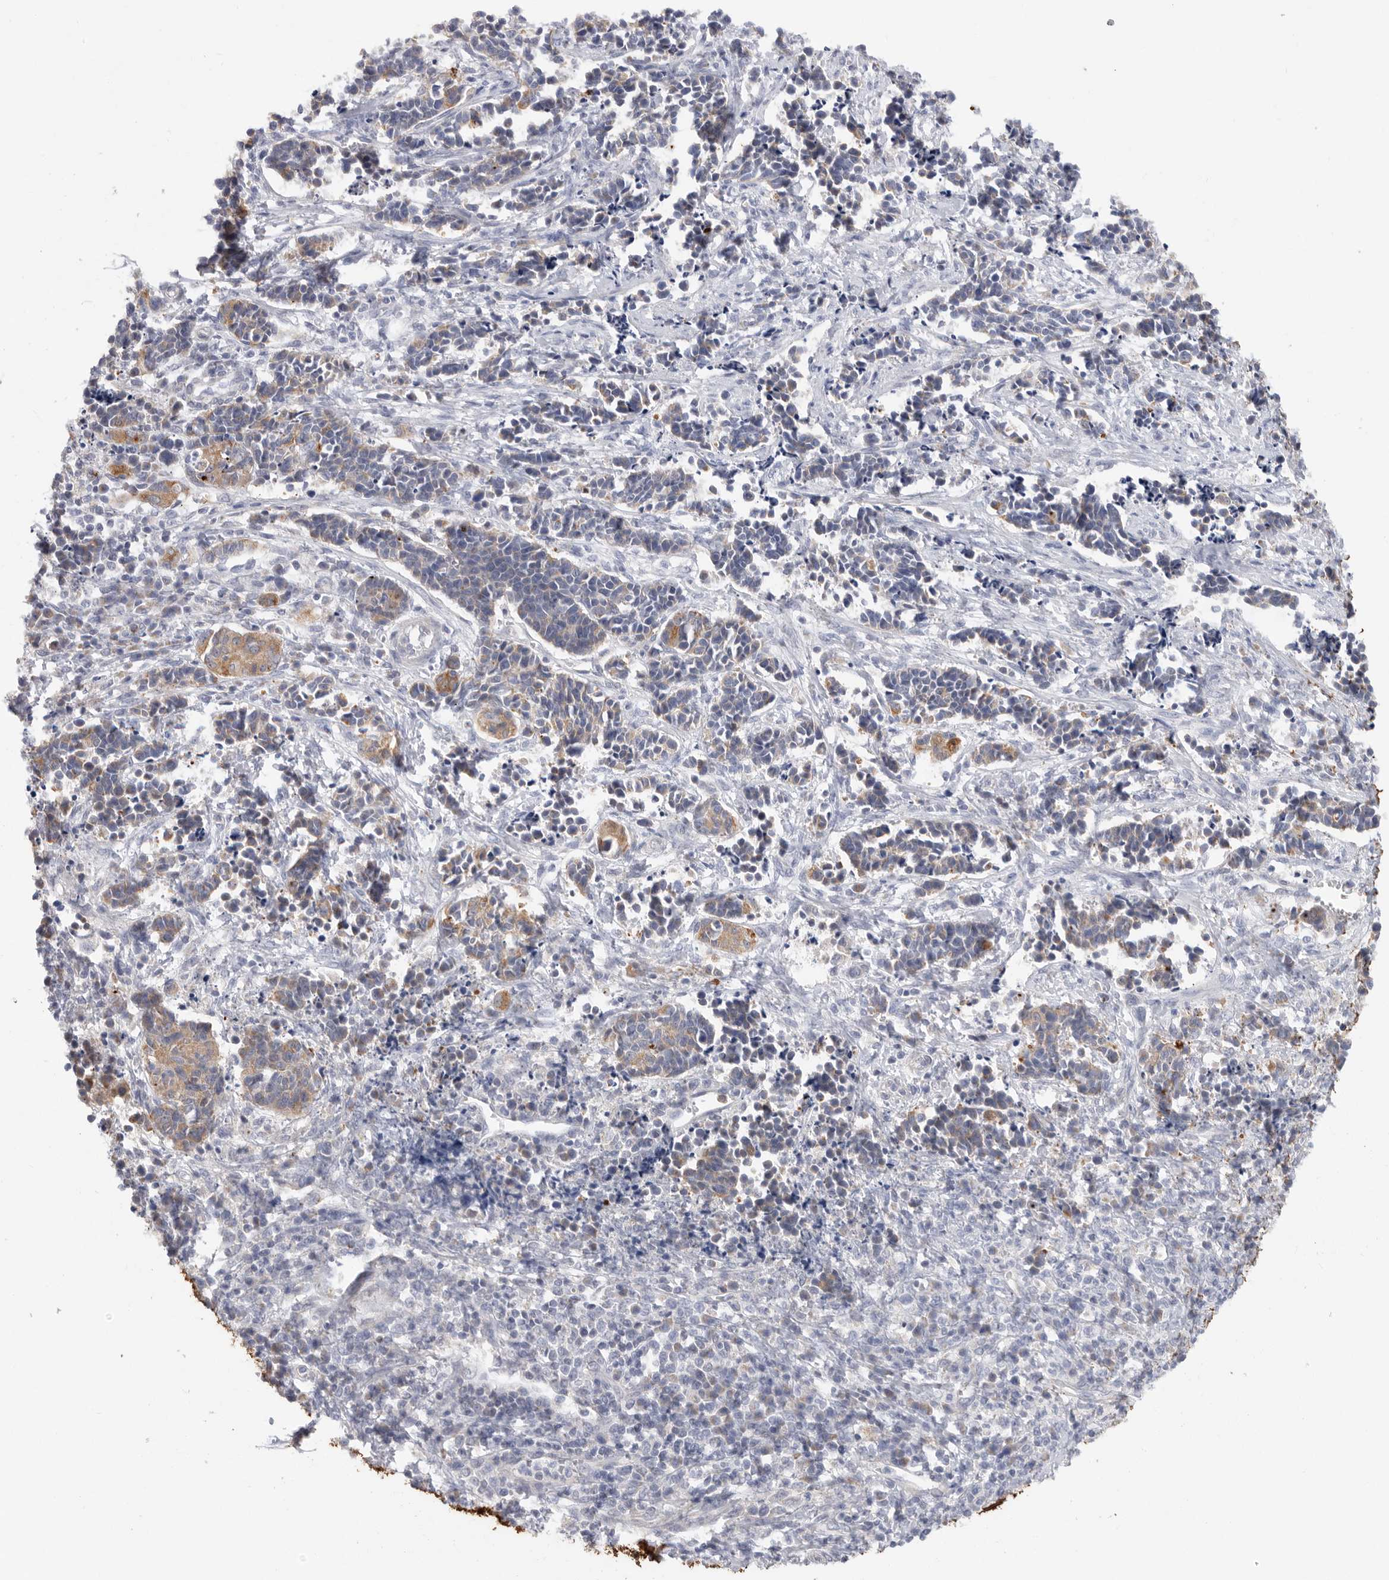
{"staining": {"intensity": "moderate", "quantity": "<25%", "location": "cytoplasmic/membranous"}, "tissue": "cervical cancer", "cell_type": "Tumor cells", "image_type": "cancer", "snomed": [{"axis": "morphology", "description": "Normal tissue, NOS"}, {"axis": "morphology", "description": "Squamous cell carcinoma, NOS"}, {"axis": "topography", "description": "Cervix"}], "caption": "Human cervical cancer stained for a protein (brown) displays moderate cytoplasmic/membranous positive expression in about <25% of tumor cells.", "gene": "MTFR1L", "patient": {"sex": "female", "age": 35}}